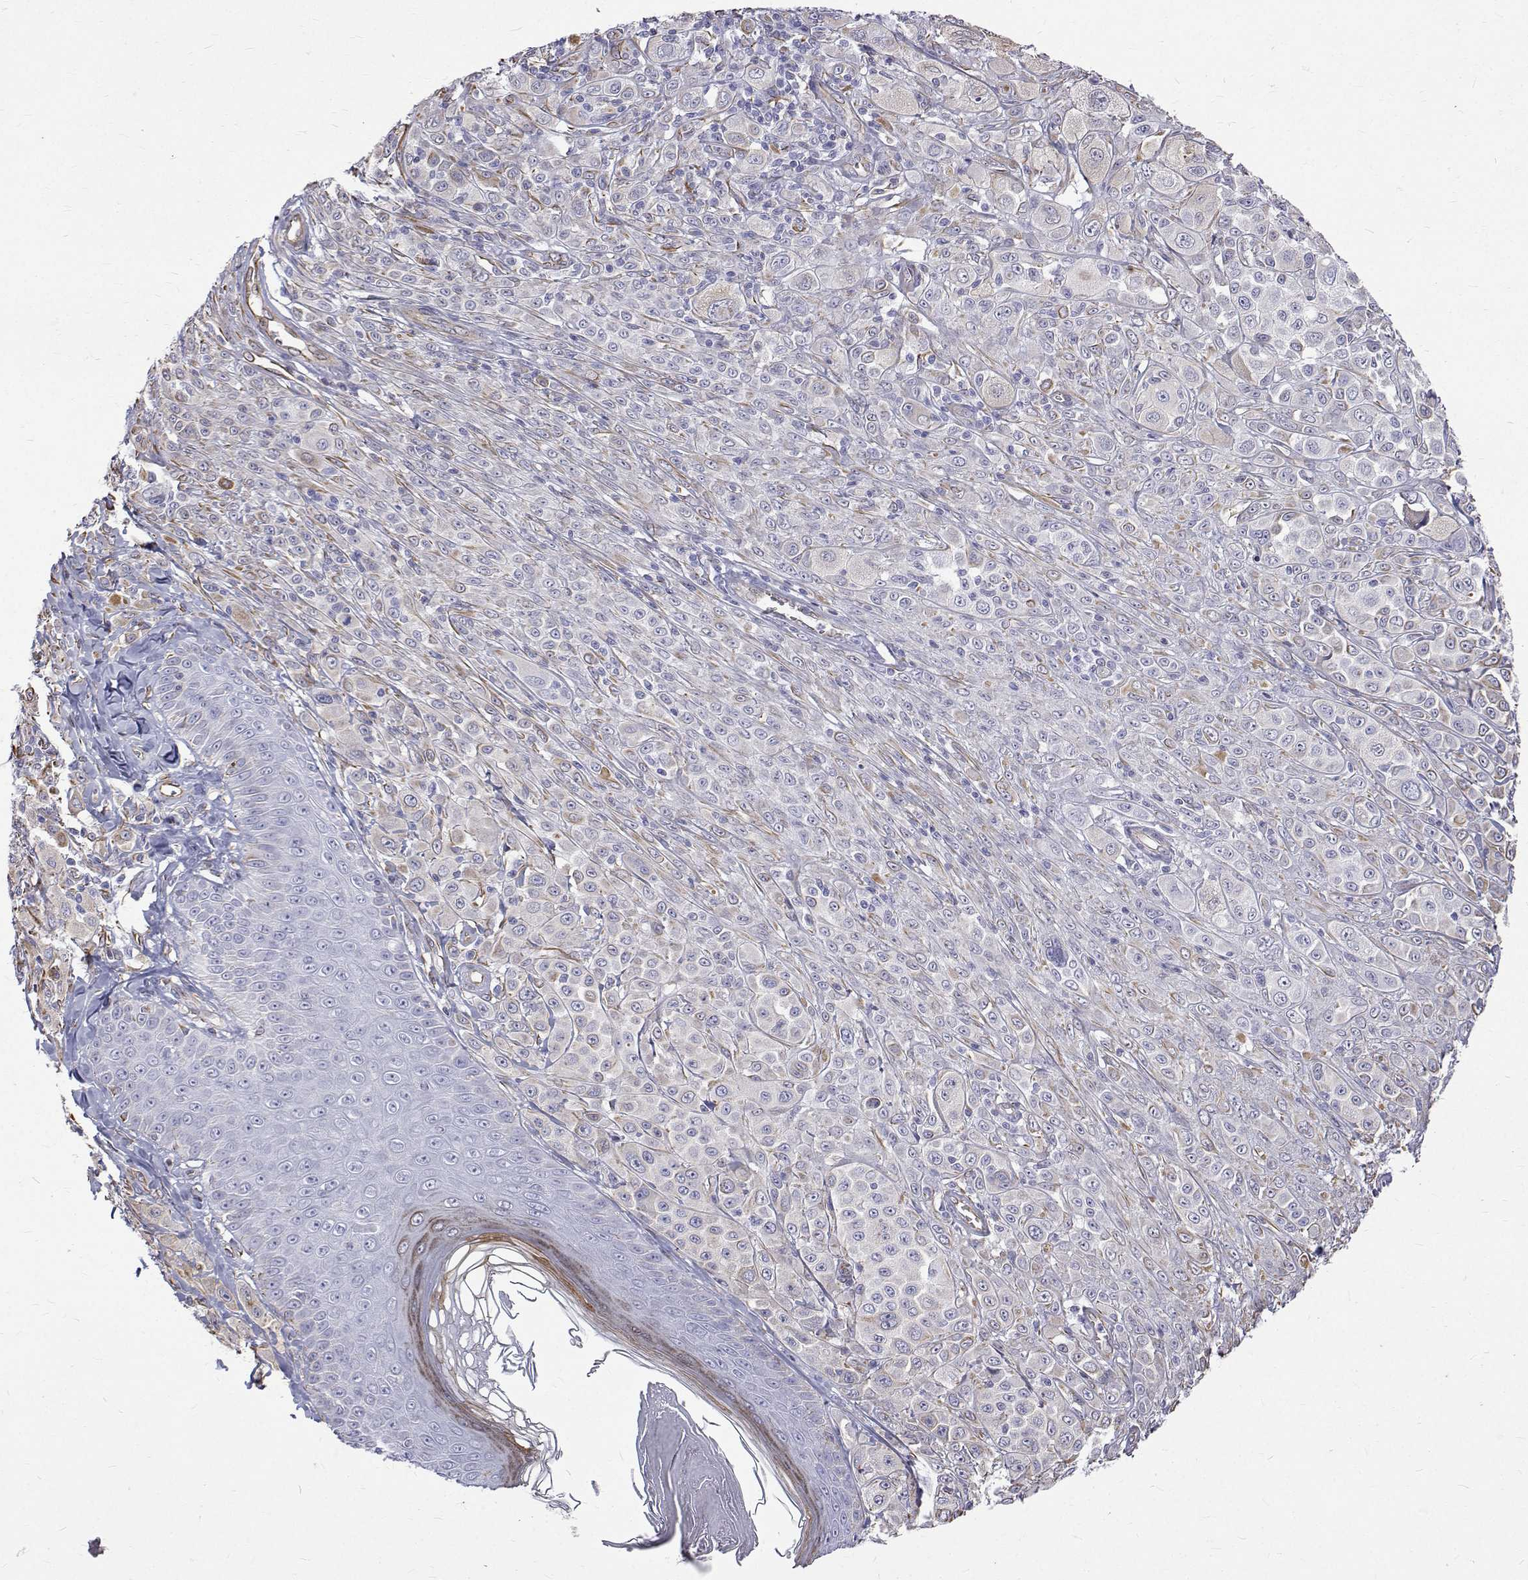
{"staining": {"intensity": "negative", "quantity": "none", "location": "none"}, "tissue": "melanoma", "cell_type": "Tumor cells", "image_type": "cancer", "snomed": [{"axis": "morphology", "description": "Malignant melanoma, NOS"}, {"axis": "topography", "description": "Skin"}], "caption": "A high-resolution photomicrograph shows IHC staining of melanoma, which shows no significant expression in tumor cells.", "gene": "OPRPN", "patient": {"sex": "male", "age": 67}}